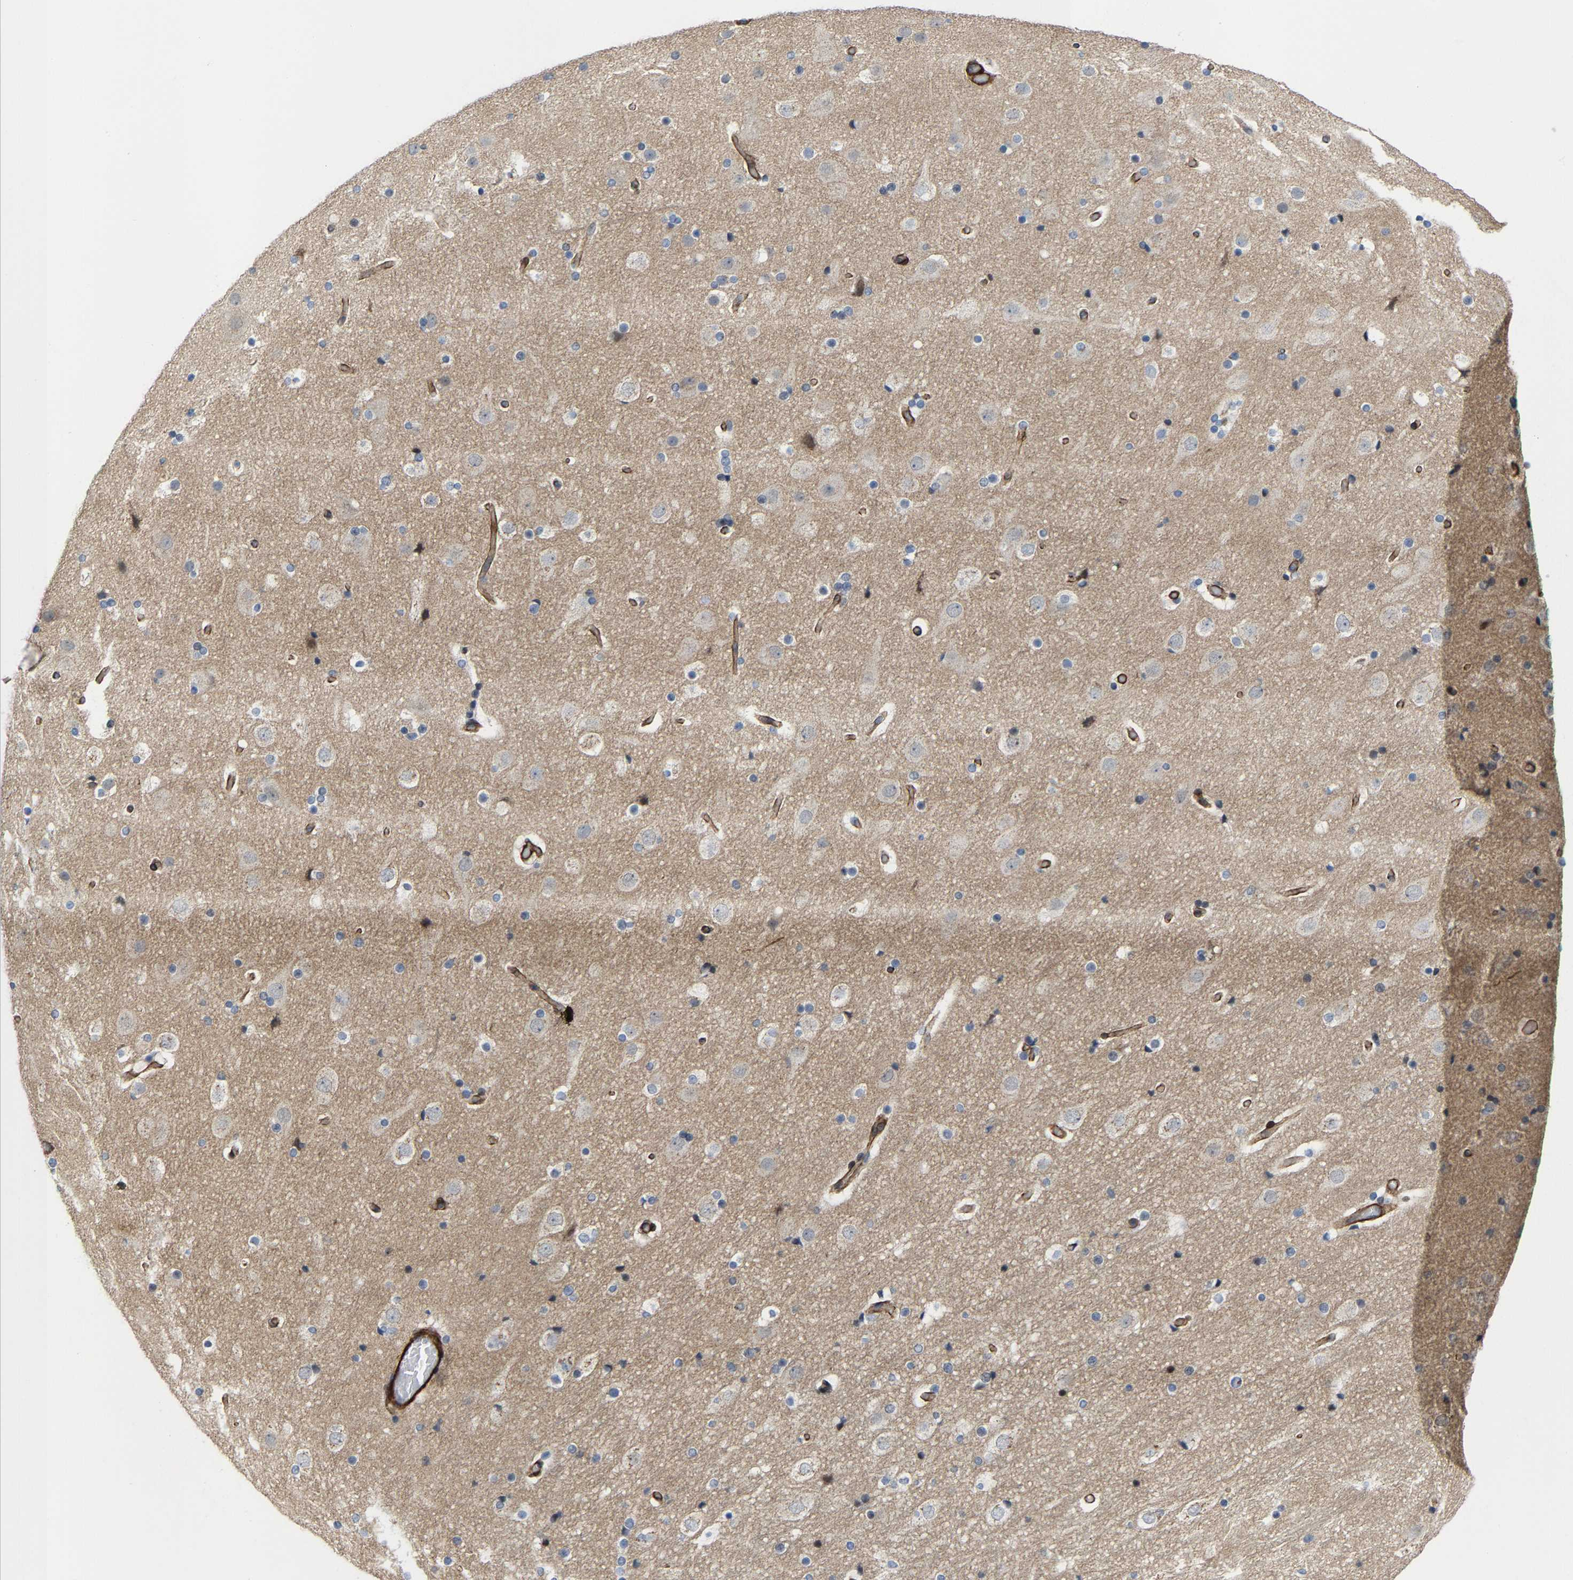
{"staining": {"intensity": "strong", "quantity": ">75%", "location": "cytoplasmic/membranous"}, "tissue": "cerebral cortex", "cell_type": "Endothelial cells", "image_type": "normal", "snomed": [{"axis": "morphology", "description": "Normal tissue, NOS"}, {"axis": "topography", "description": "Cerebral cortex"}], "caption": "Cerebral cortex stained with DAB (3,3'-diaminobenzidine) immunohistochemistry displays high levels of strong cytoplasmic/membranous expression in about >75% of endothelial cells.", "gene": "TGFB1I1", "patient": {"sex": "male", "age": 57}}